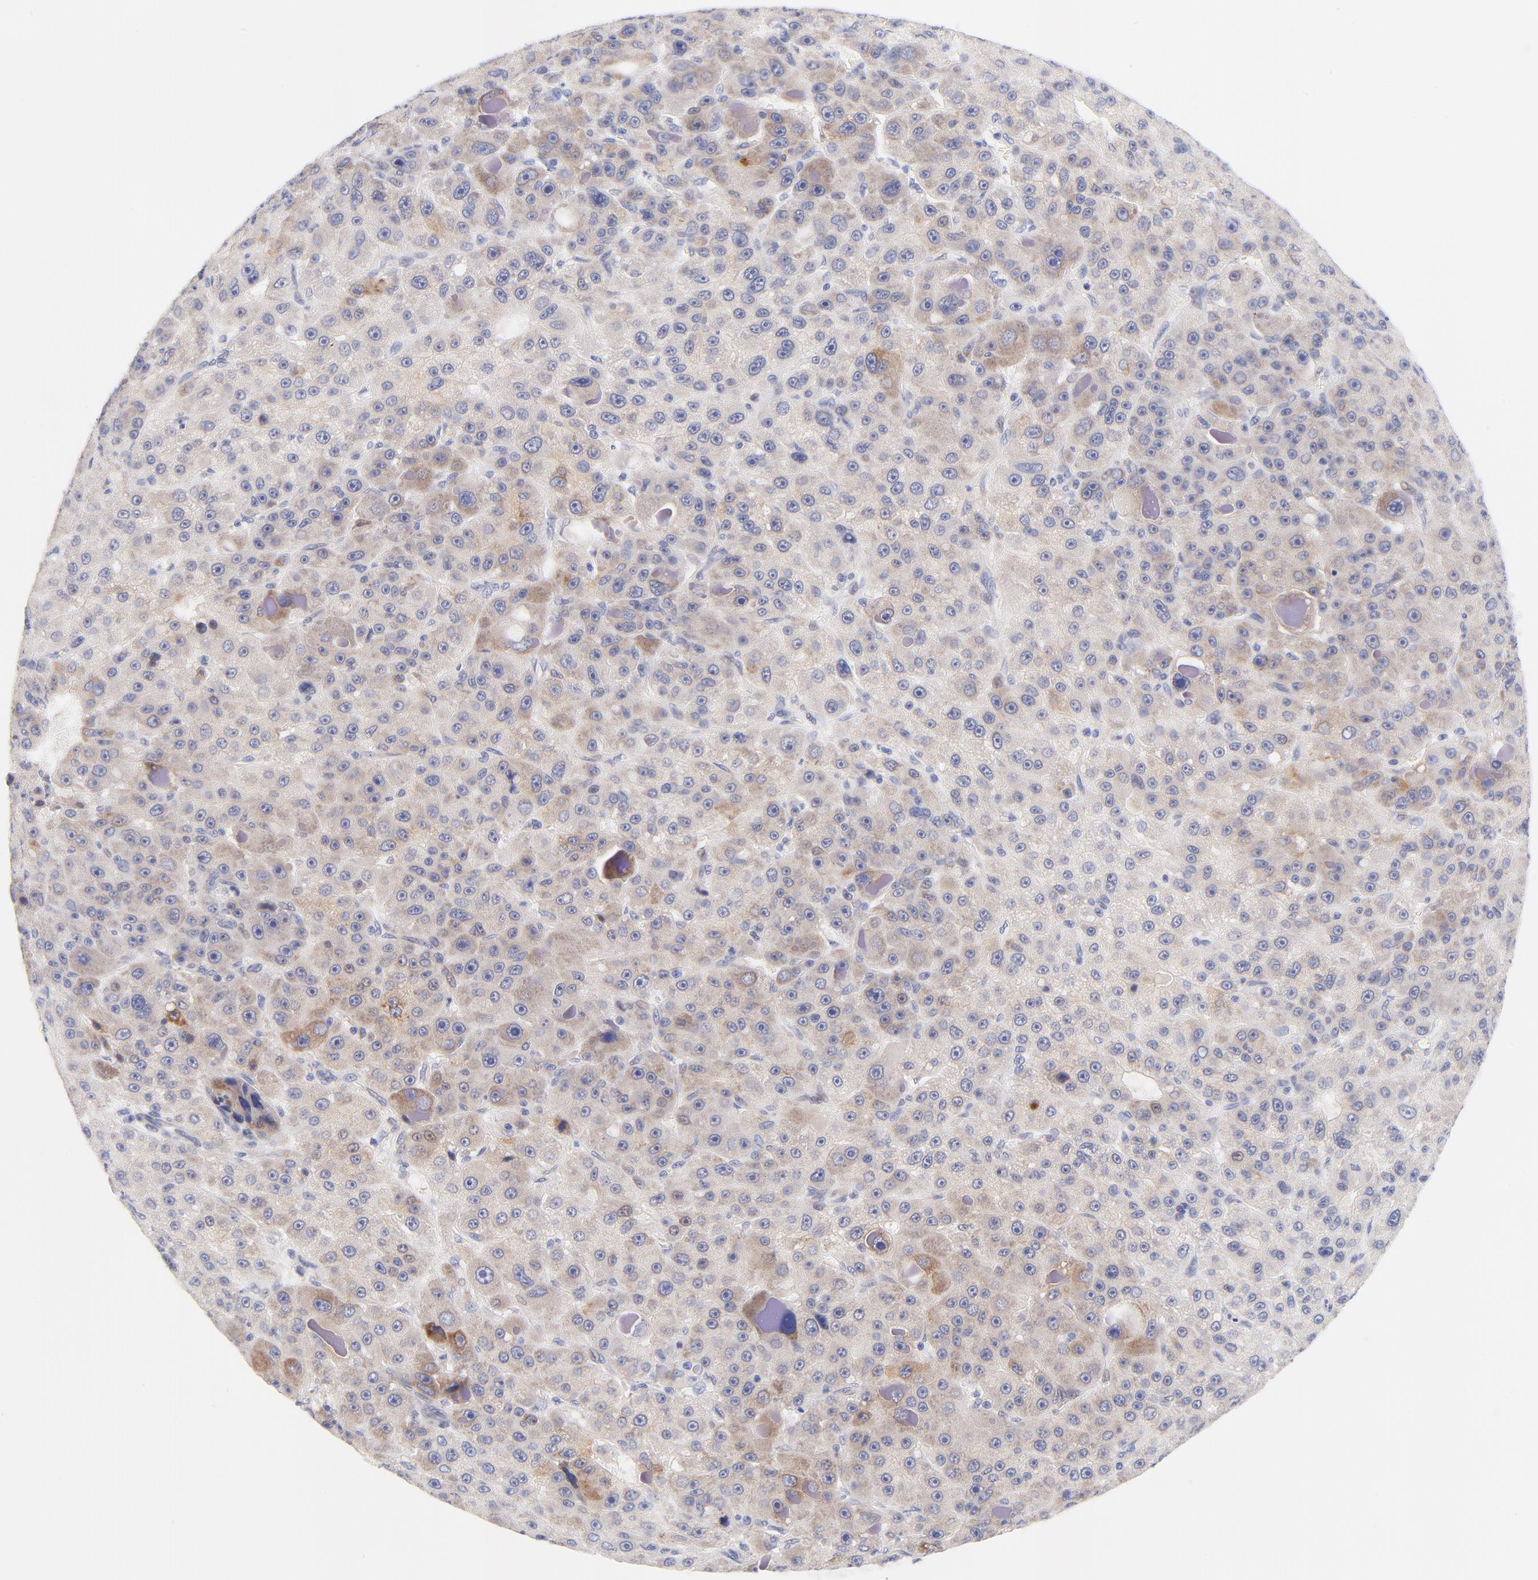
{"staining": {"intensity": "weak", "quantity": ">75%", "location": "cytoplasmic/membranous"}, "tissue": "liver cancer", "cell_type": "Tumor cells", "image_type": "cancer", "snomed": [{"axis": "morphology", "description": "Carcinoma, Hepatocellular, NOS"}, {"axis": "topography", "description": "Liver"}], "caption": "Tumor cells display low levels of weak cytoplasmic/membranous positivity in about >75% of cells in human hepatocellular carcinoma (liver).", "gene": "AFF2", "patient": {"sex": "male", "age": 76}}